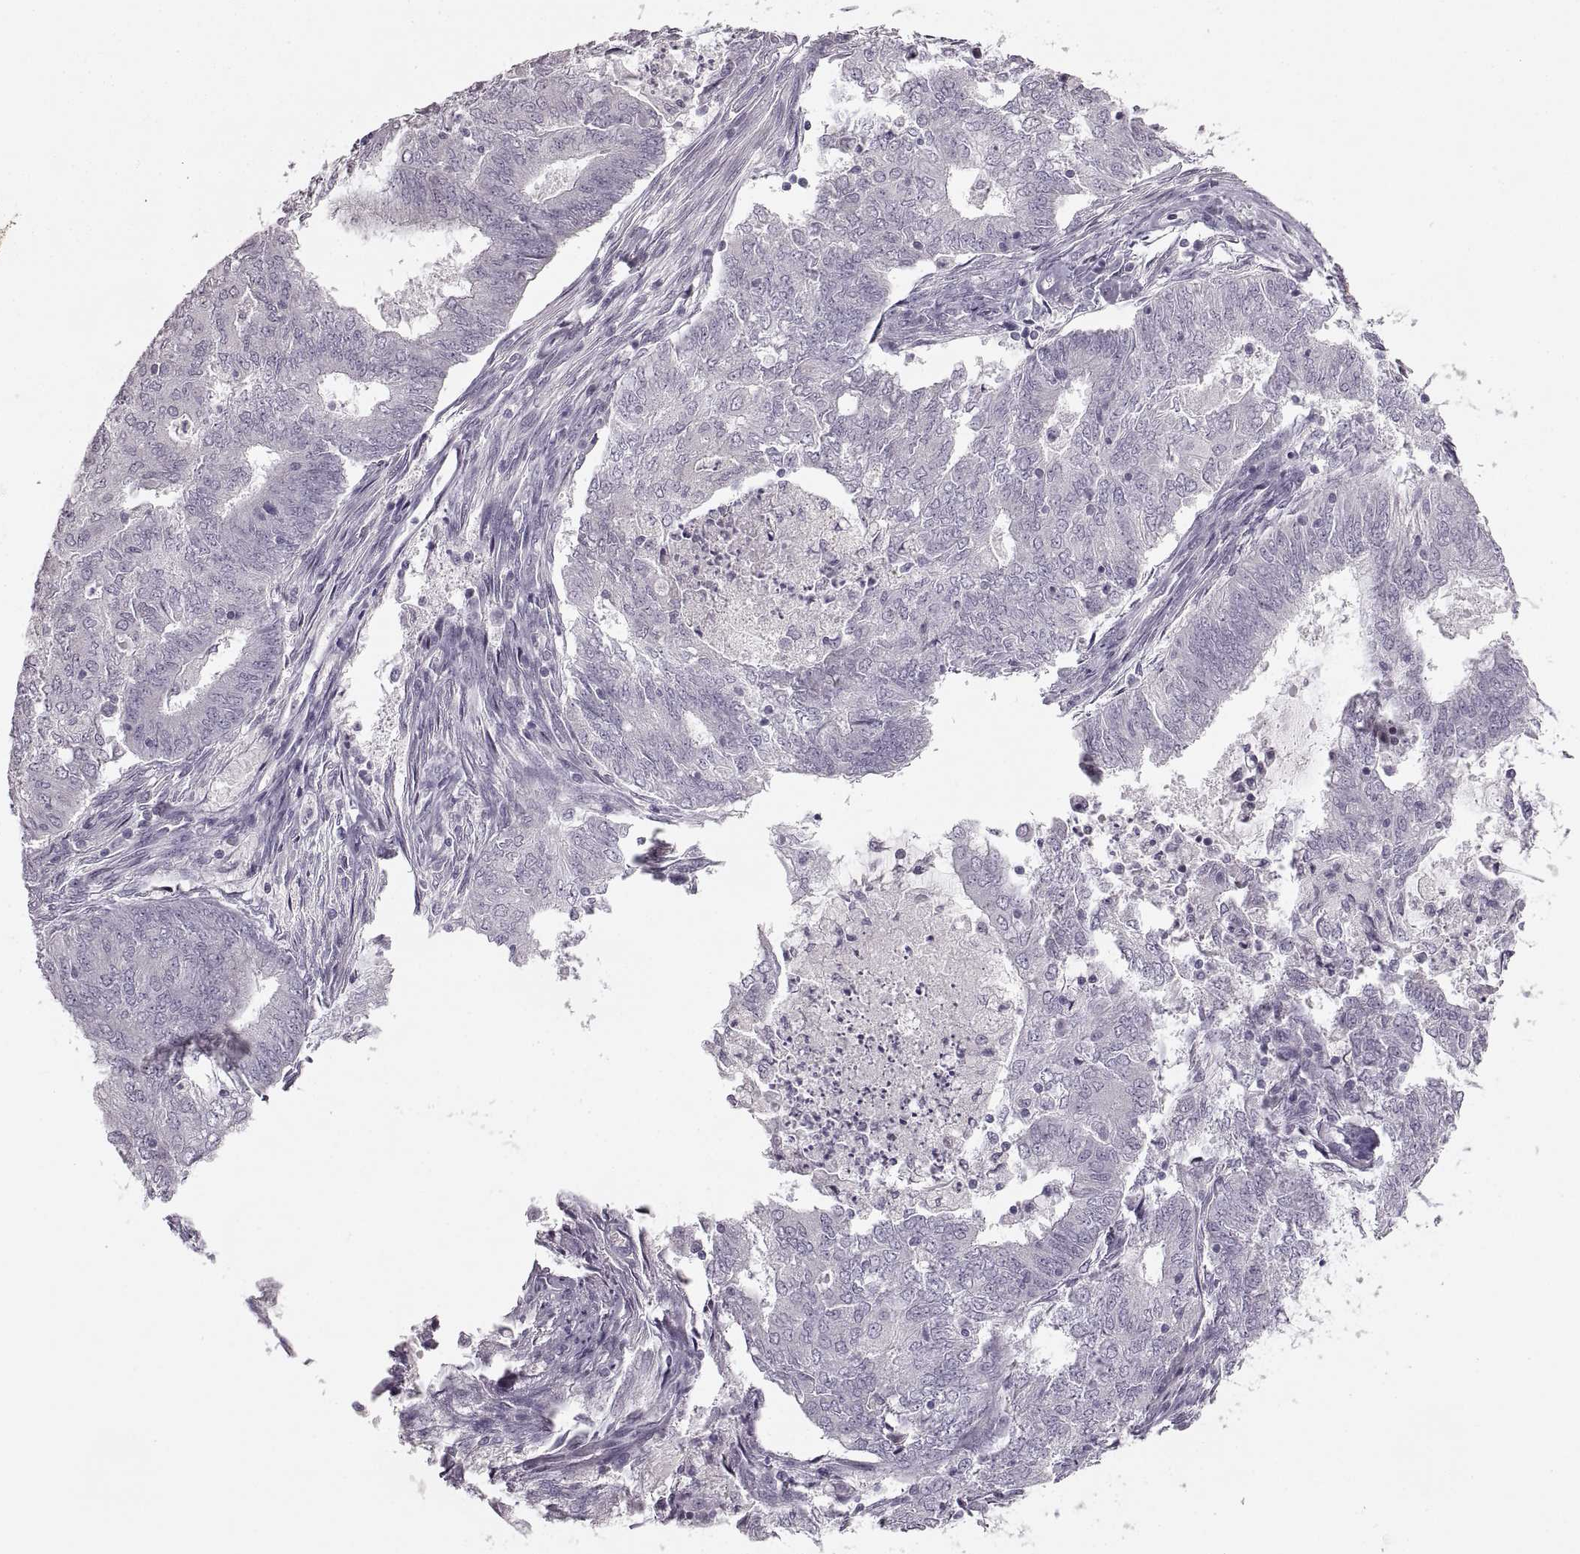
{"staining": {"intensity": "negative", "quantity": "none", "location": "none"}, "tissue": "endometrial cancer", "cell_type": "Tumor cells", "image_type": "cancer", "snomed": [{"axis": "morphology", "description": "Adenocarcinoma, NOS"}, {"axis": "topography", "description": "Endometrium"}], "caption": "Tumor cells show no significant staining in adenocarcinoma (endometrial).", "gene": "CNTN1", "patient": {"sex": "female", "age": 62}}